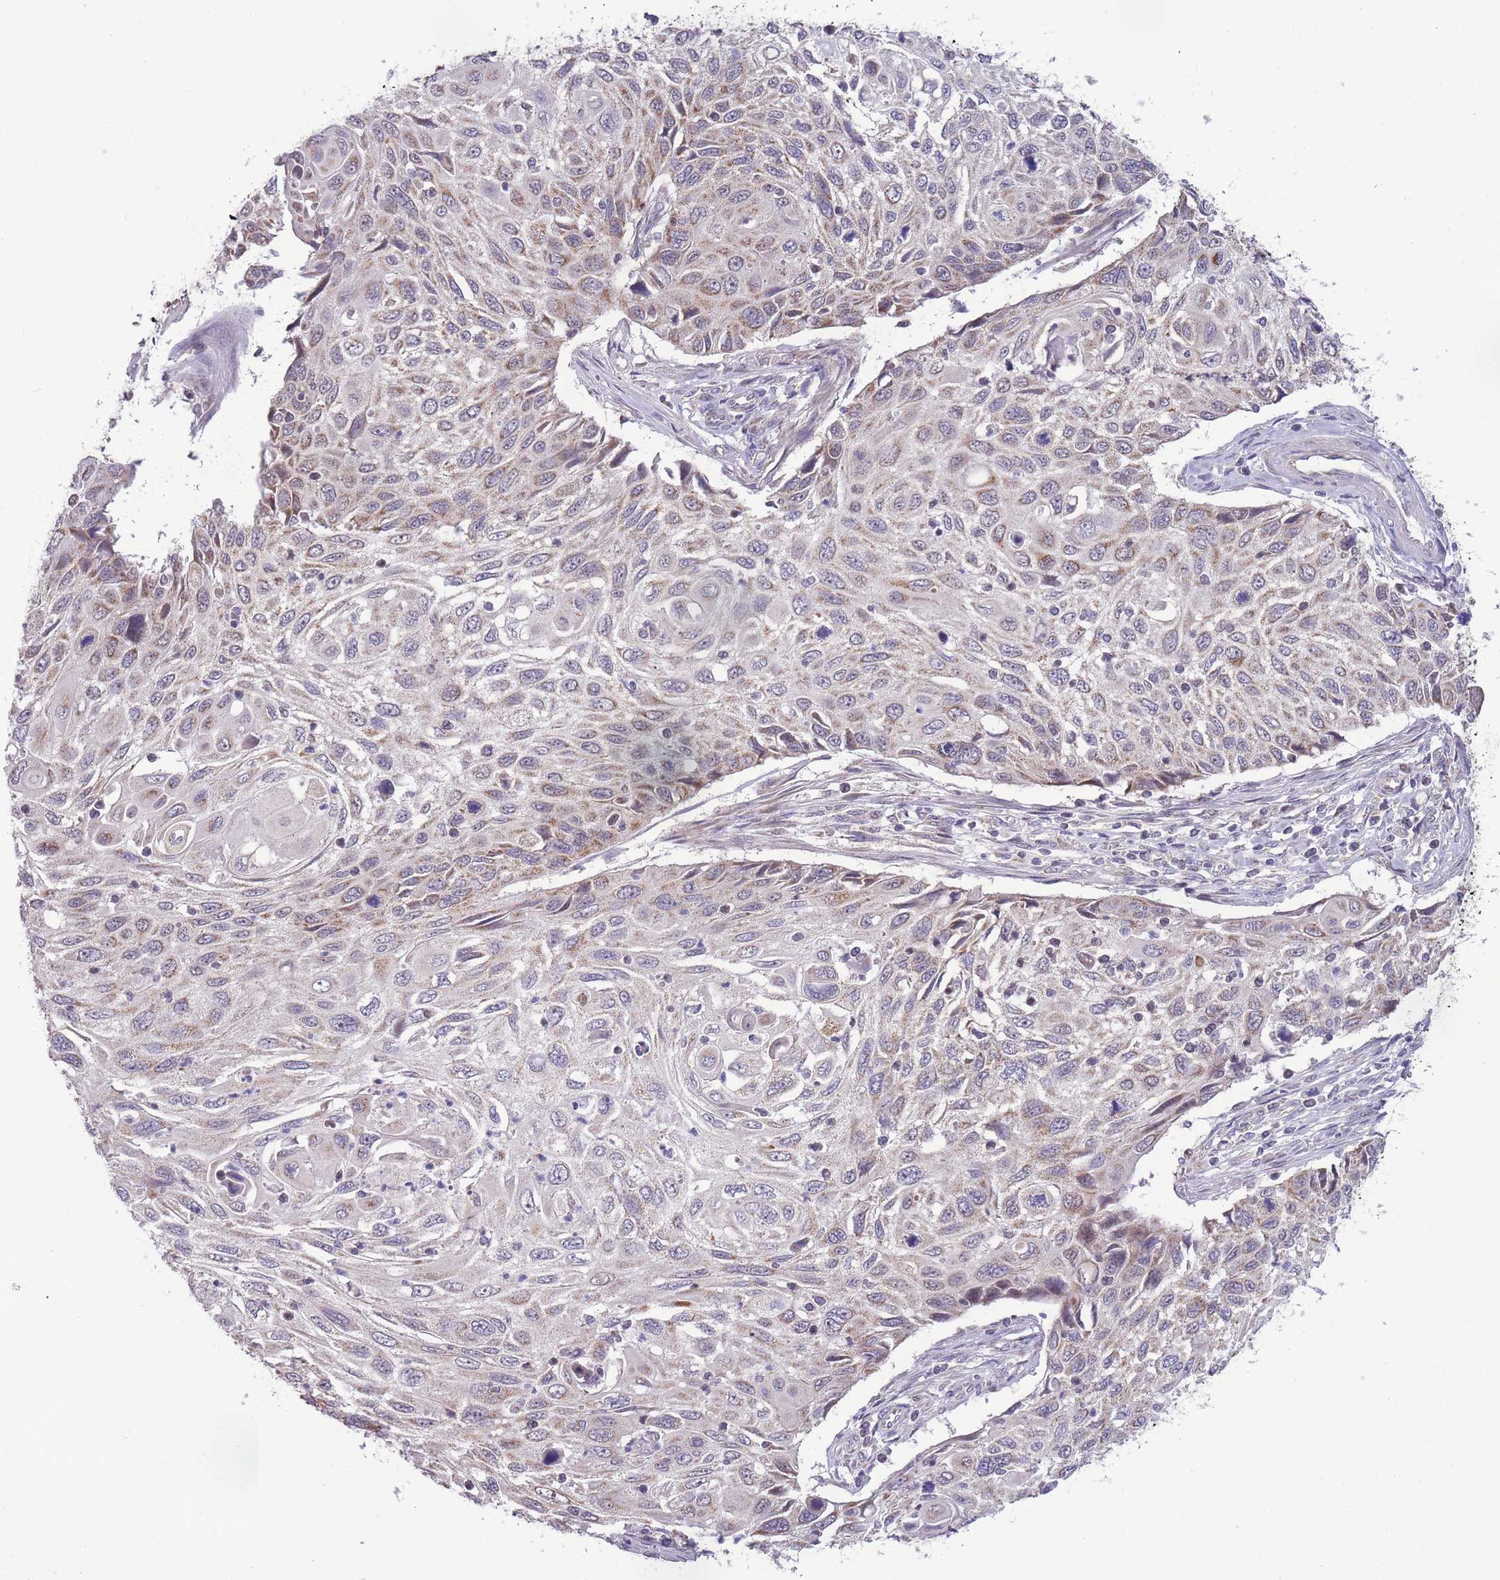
{"staining": {"intensity": "moderate", "quantity": "25%-75%", "location": "cytoplasmic/membranous"}, "tissue": "cervical cancer", "cell_type": "Tumor cells", "image_type": "cancer", "snomed": [{"axis": "morphology", "description": "Squamous cell carcinoma, NOS"}, {"axis": "topography", "description": "Cervix"}], "caption": "This is a histology image of immunohistochemistry (IHC) staining of cervical cancer, which shows moderate expression in the cytoplasmic/membranous of tumor cells.", "gene": "MCIDAS", "patient": {"sex": "female", "age": 70}}